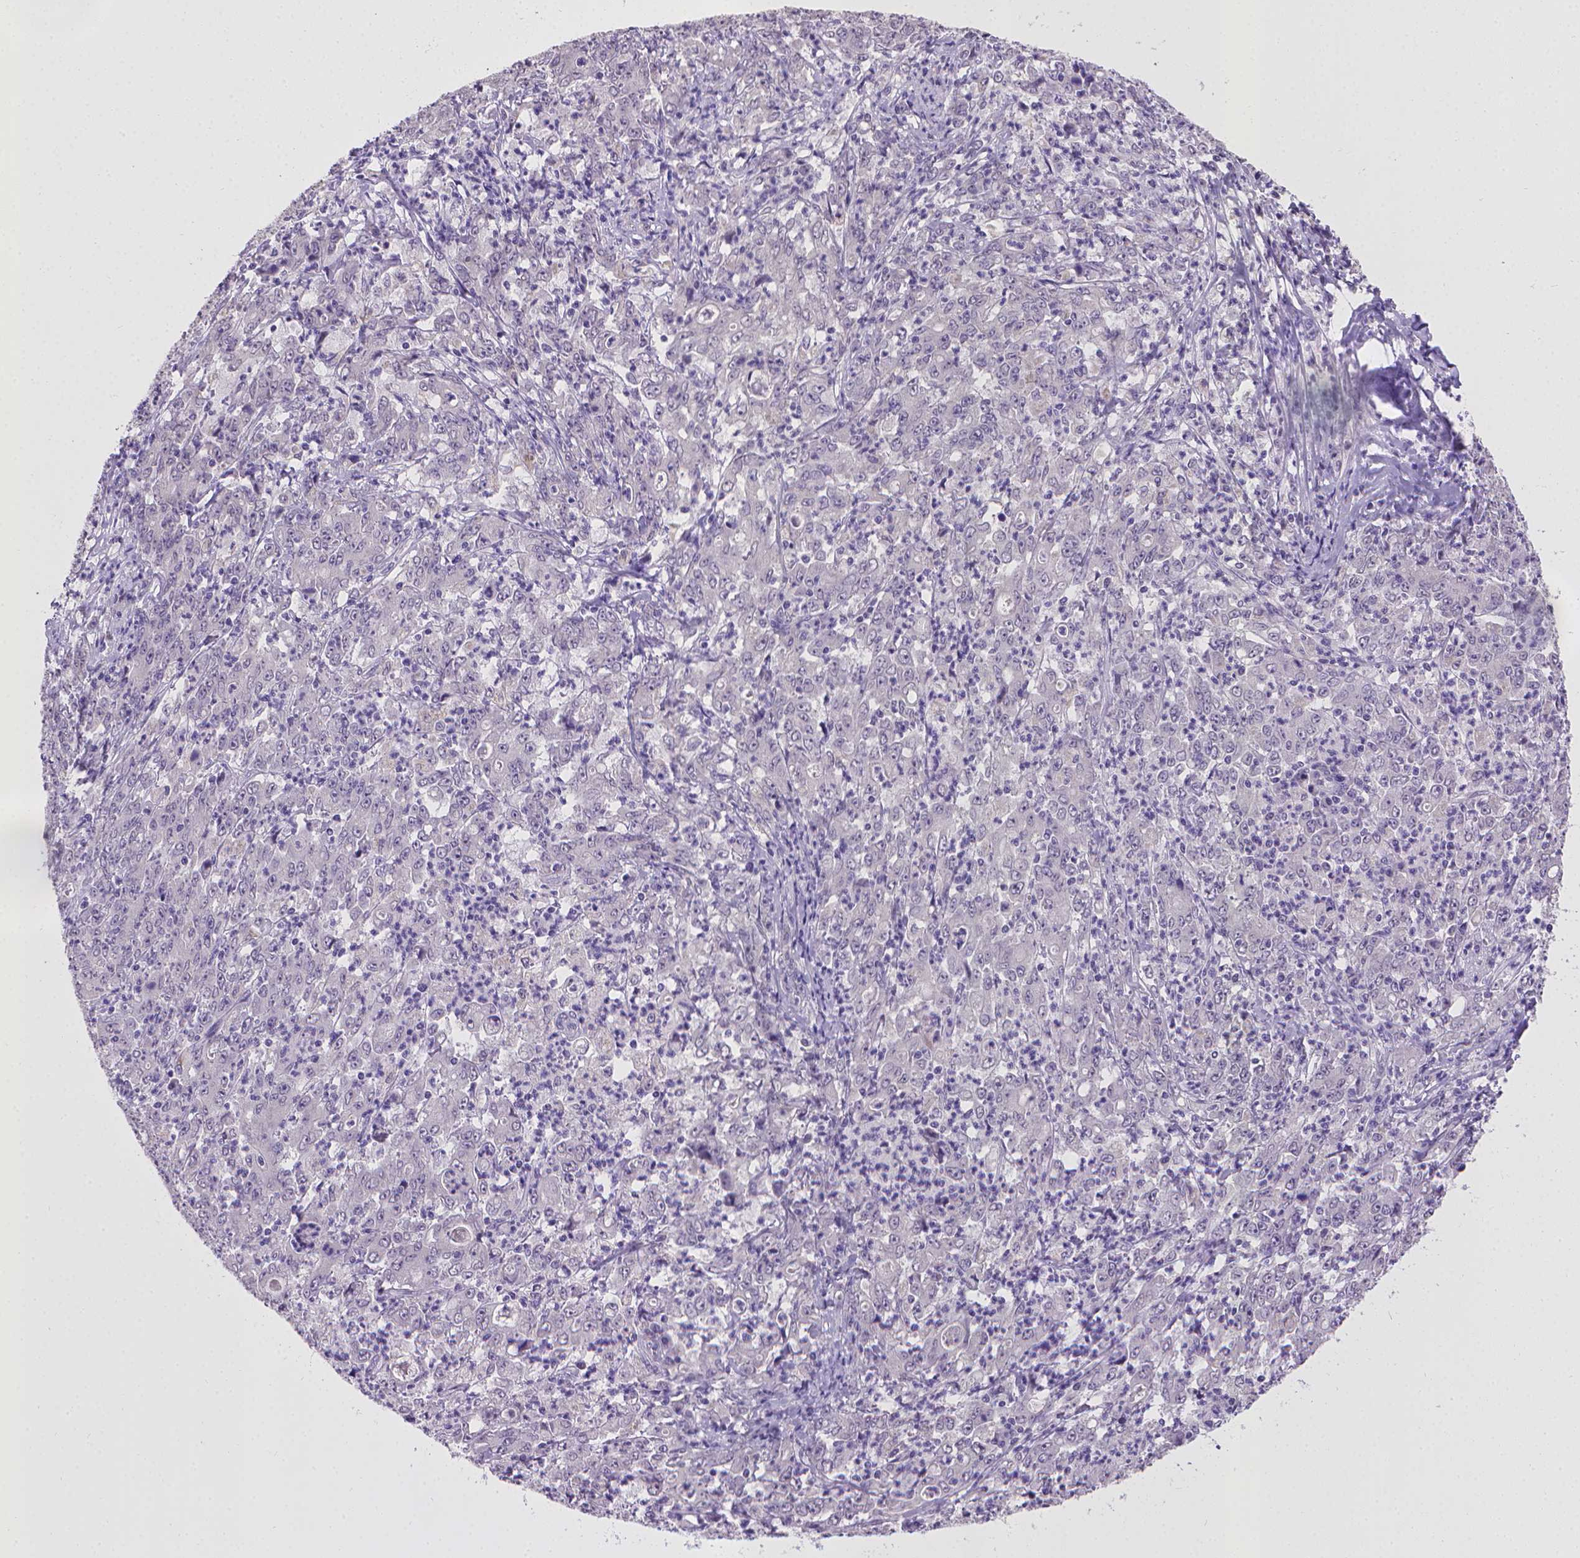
{"staining": {"intensity": "negative", "quantity": "none", "location": "none"}, "tissue": "stomach cancer", "cell_type": "Tumor cells", "image_type": "cancer", "snomed": [{"axis": "morphology", "description": "Adenocarcinoma, NOS"}, {"axis": "topography", "description": "Stomach, lower"}], "caption": "The micrograph displays no staining of tumor cells in stomach adenocarcinoma.", "gene": "KMO", "patient": {"sex": "female", "age": 71}}